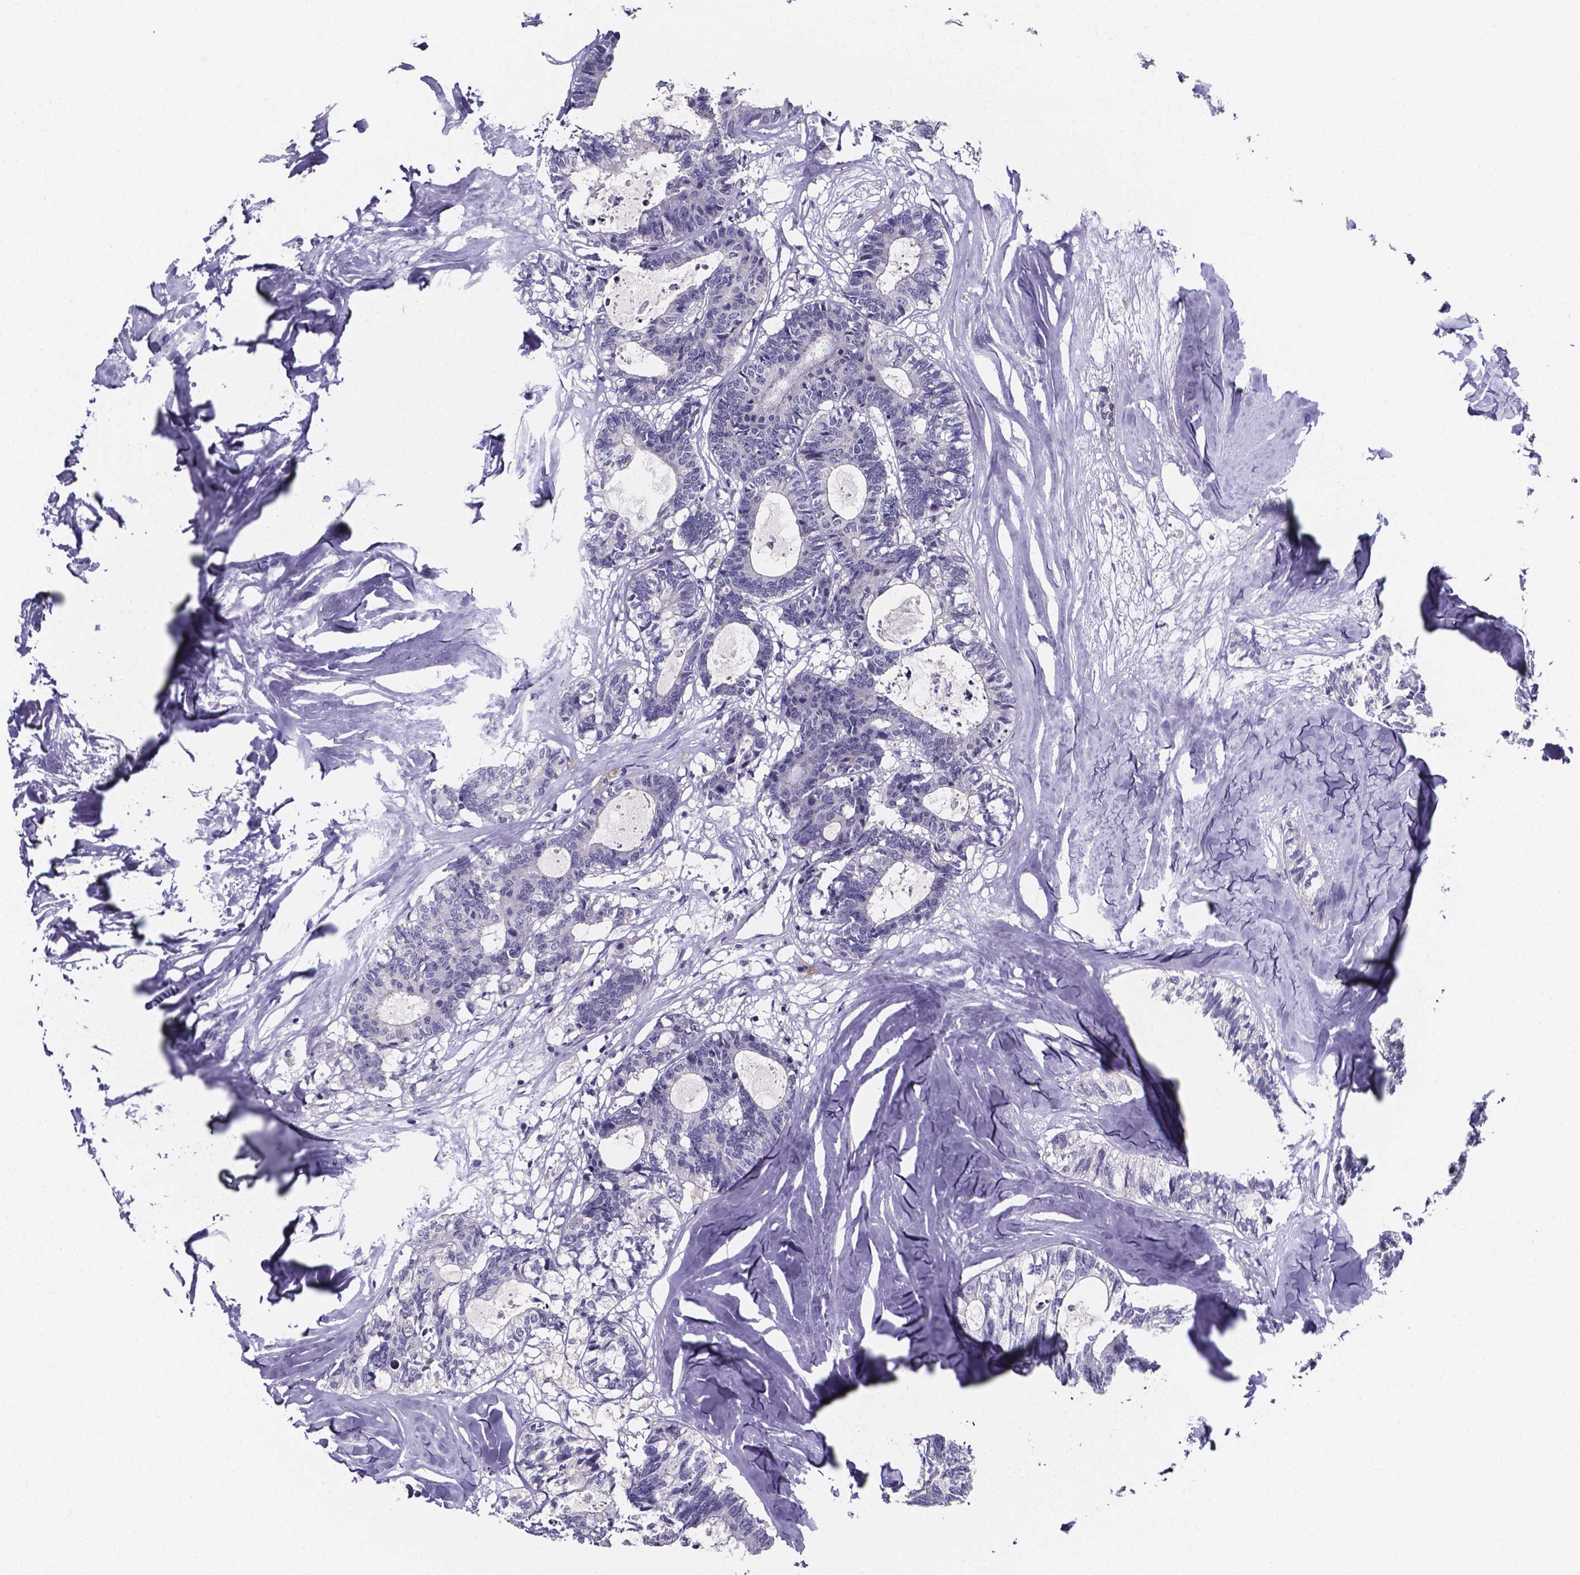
{"staining": {"intensity": "negative", "quantity": "none", "location": "none"}, "tissue": "colorectal cancer", "cell_type": "Tumor cells", "image_type": "cancer", "snomed": [{"axis": "morphology", "description": "Adenocarcinoma, NOS"}, {"axis": "topography", "description": "Colon"}, {"axis": "topography", "description": "Rectum"}], "caption": "An immunohistochemistry (IHC) photomicrograph of colorectal cancer (adenocarcinoma) is shown. There is no staining in tumor cells of colorectal cancer (adenocarcinoma).", "gene": "IZUMO1", "patient": {"sex": "male", "age": 57}}